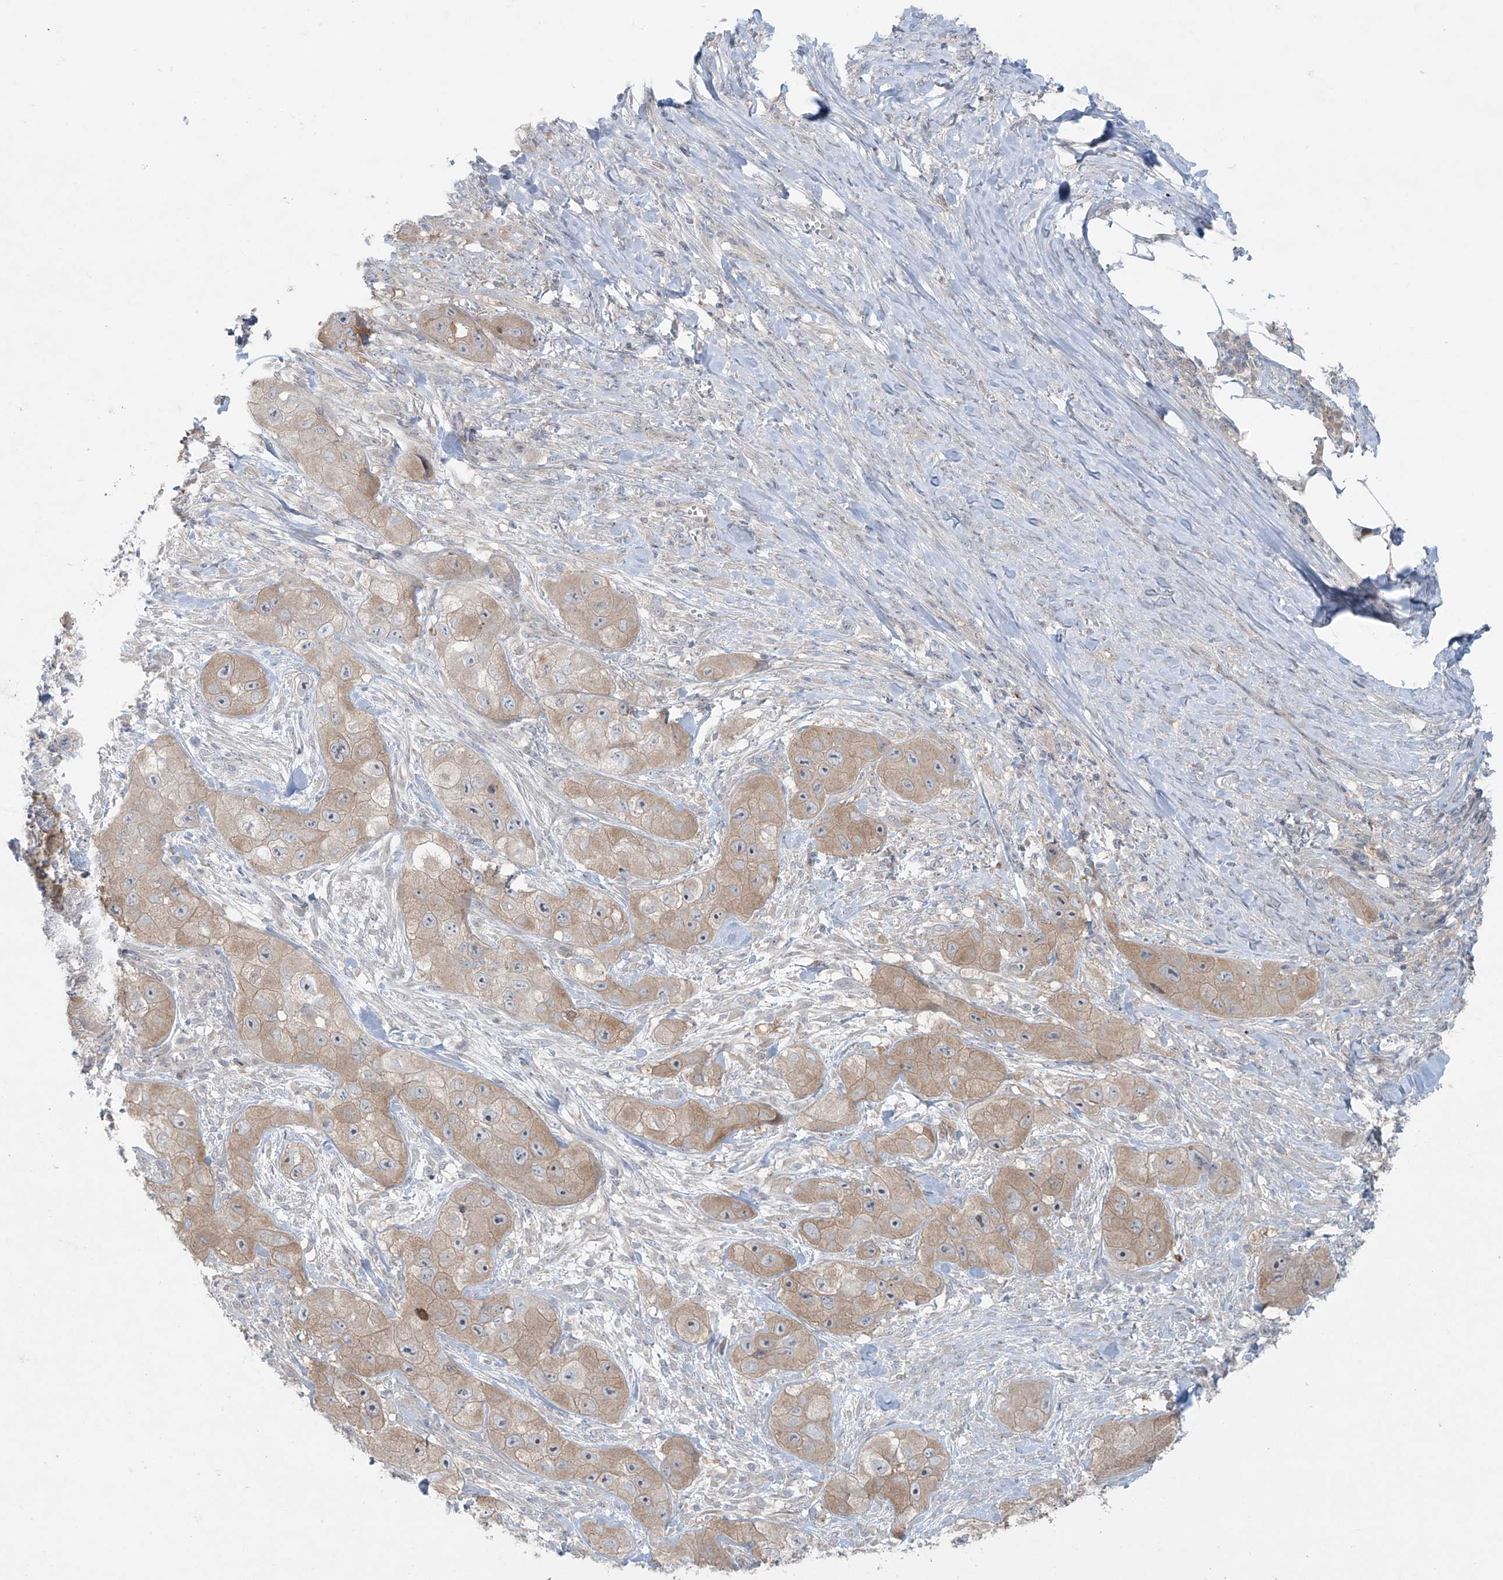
{"staining": {"intensity": "weak", "quantity": "25%-75%", "location": "cytoplasmic/membranous"}, "tissue": "skin cancer", "cell_type": "Tumor cells", "image_type": "cancer", "snomed": [{"axis": "morphology", "description": "Squamous cell carcinoma, NOS"}, {"axis": "topography", "description": "Skin"}, {"axis": "topography", "description": "Subcutis"}], "caption": "Protein staining displays weak cytoplasmic/membranous staining in about 25%-75% of tumor cells in skin cancer (squamous cell carcinoma). (DAB (3,3'-diaminobenzidine) = brown stain, brightfield microscopy at high magnification).", "gene": "PPAT", "patient": {"sex": "male", "age": 73}}